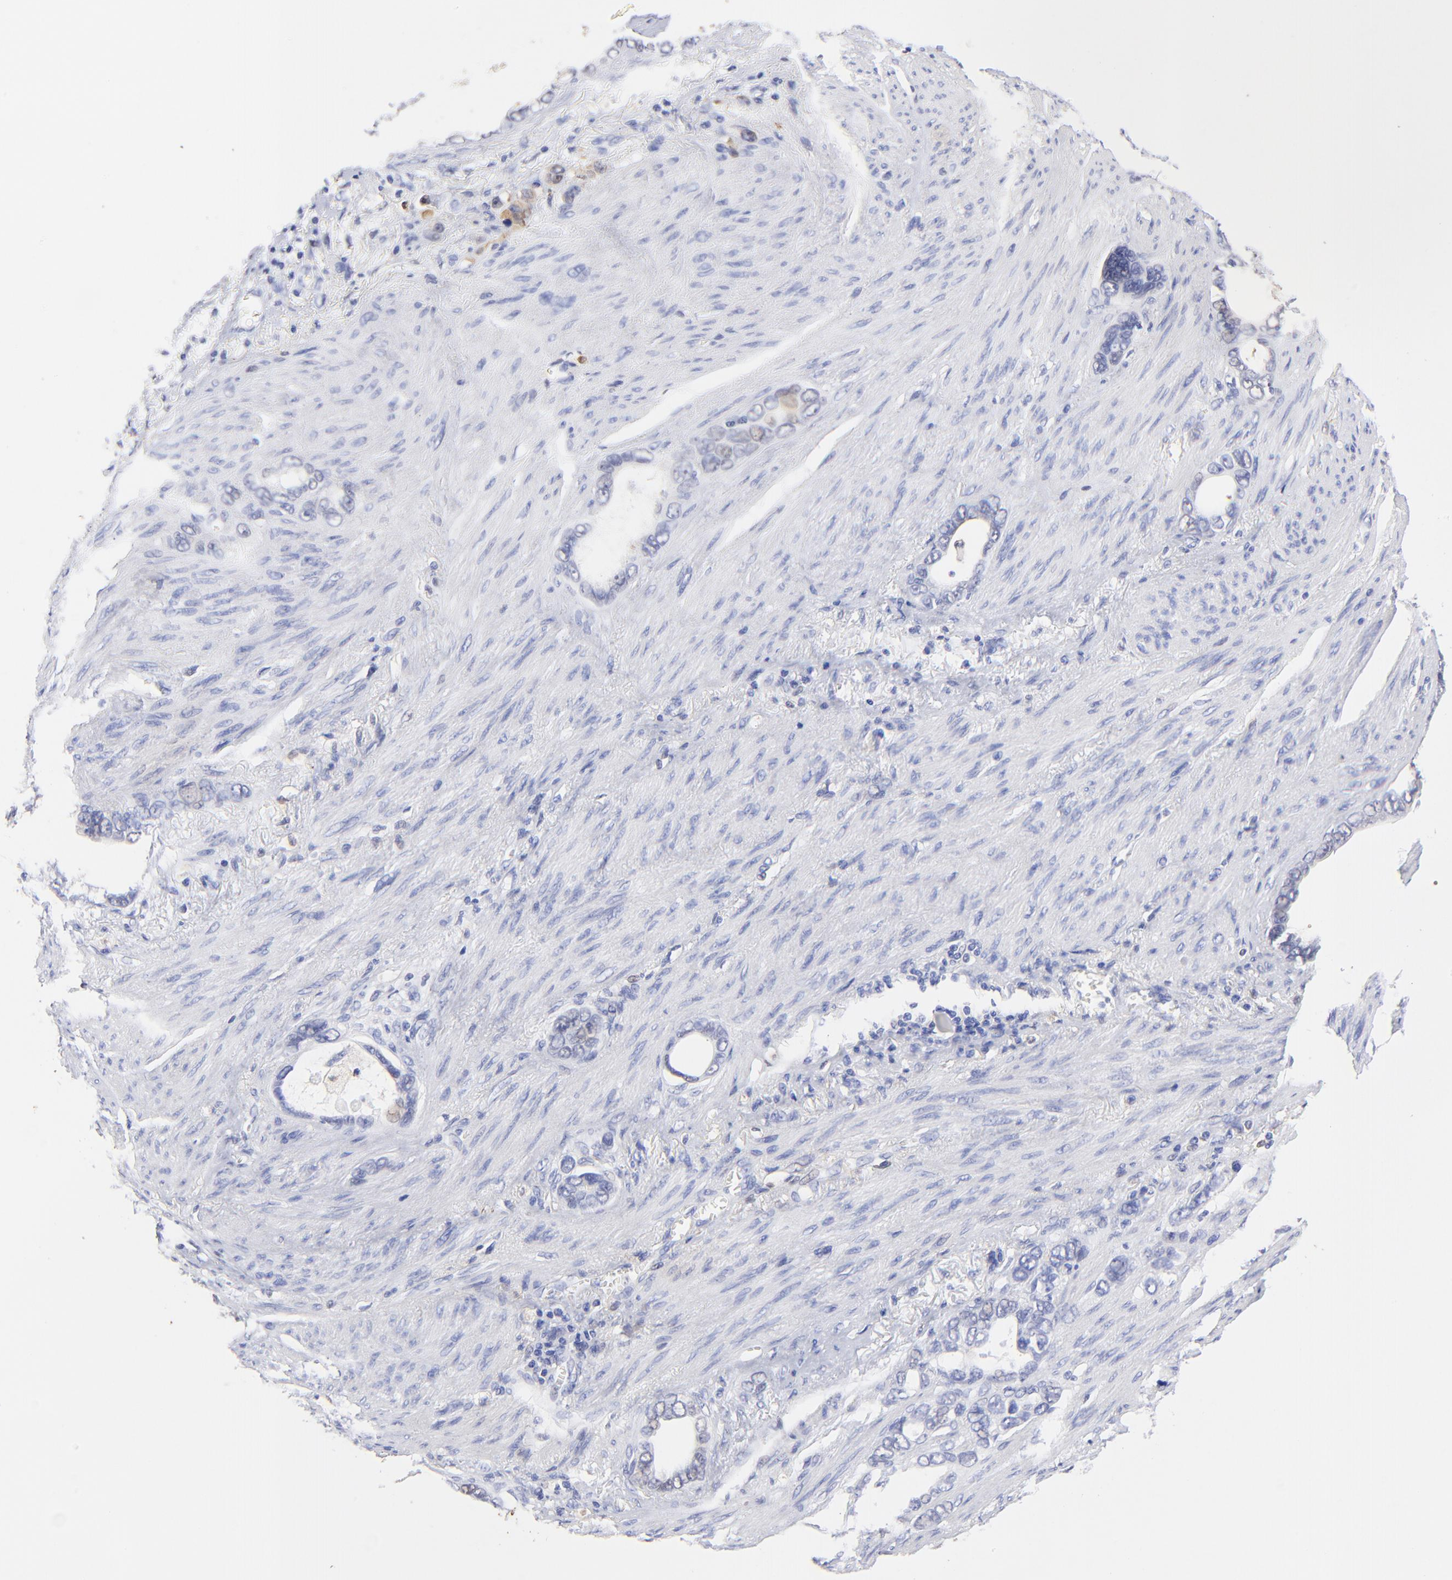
{"staining": {"intensity": "negative", "quantity": "none", "location": "none"}, "tissue": "stomach cancer", "cell_type": "Tumor cells", "image_type": "cancer", "snomed": [{"axis": "morphology", "description": "Adenocarcinoma, NOS"}, {"axis": "topography", "description": "Stomach"}], "caption": "IHC histopathology image of human stomach adenocarcinoma stained for a protein (brown), which displays no positivity in tumor cells.", "gene": "ALDH1A1", "patient": {"sex": "male", "age": 78}}